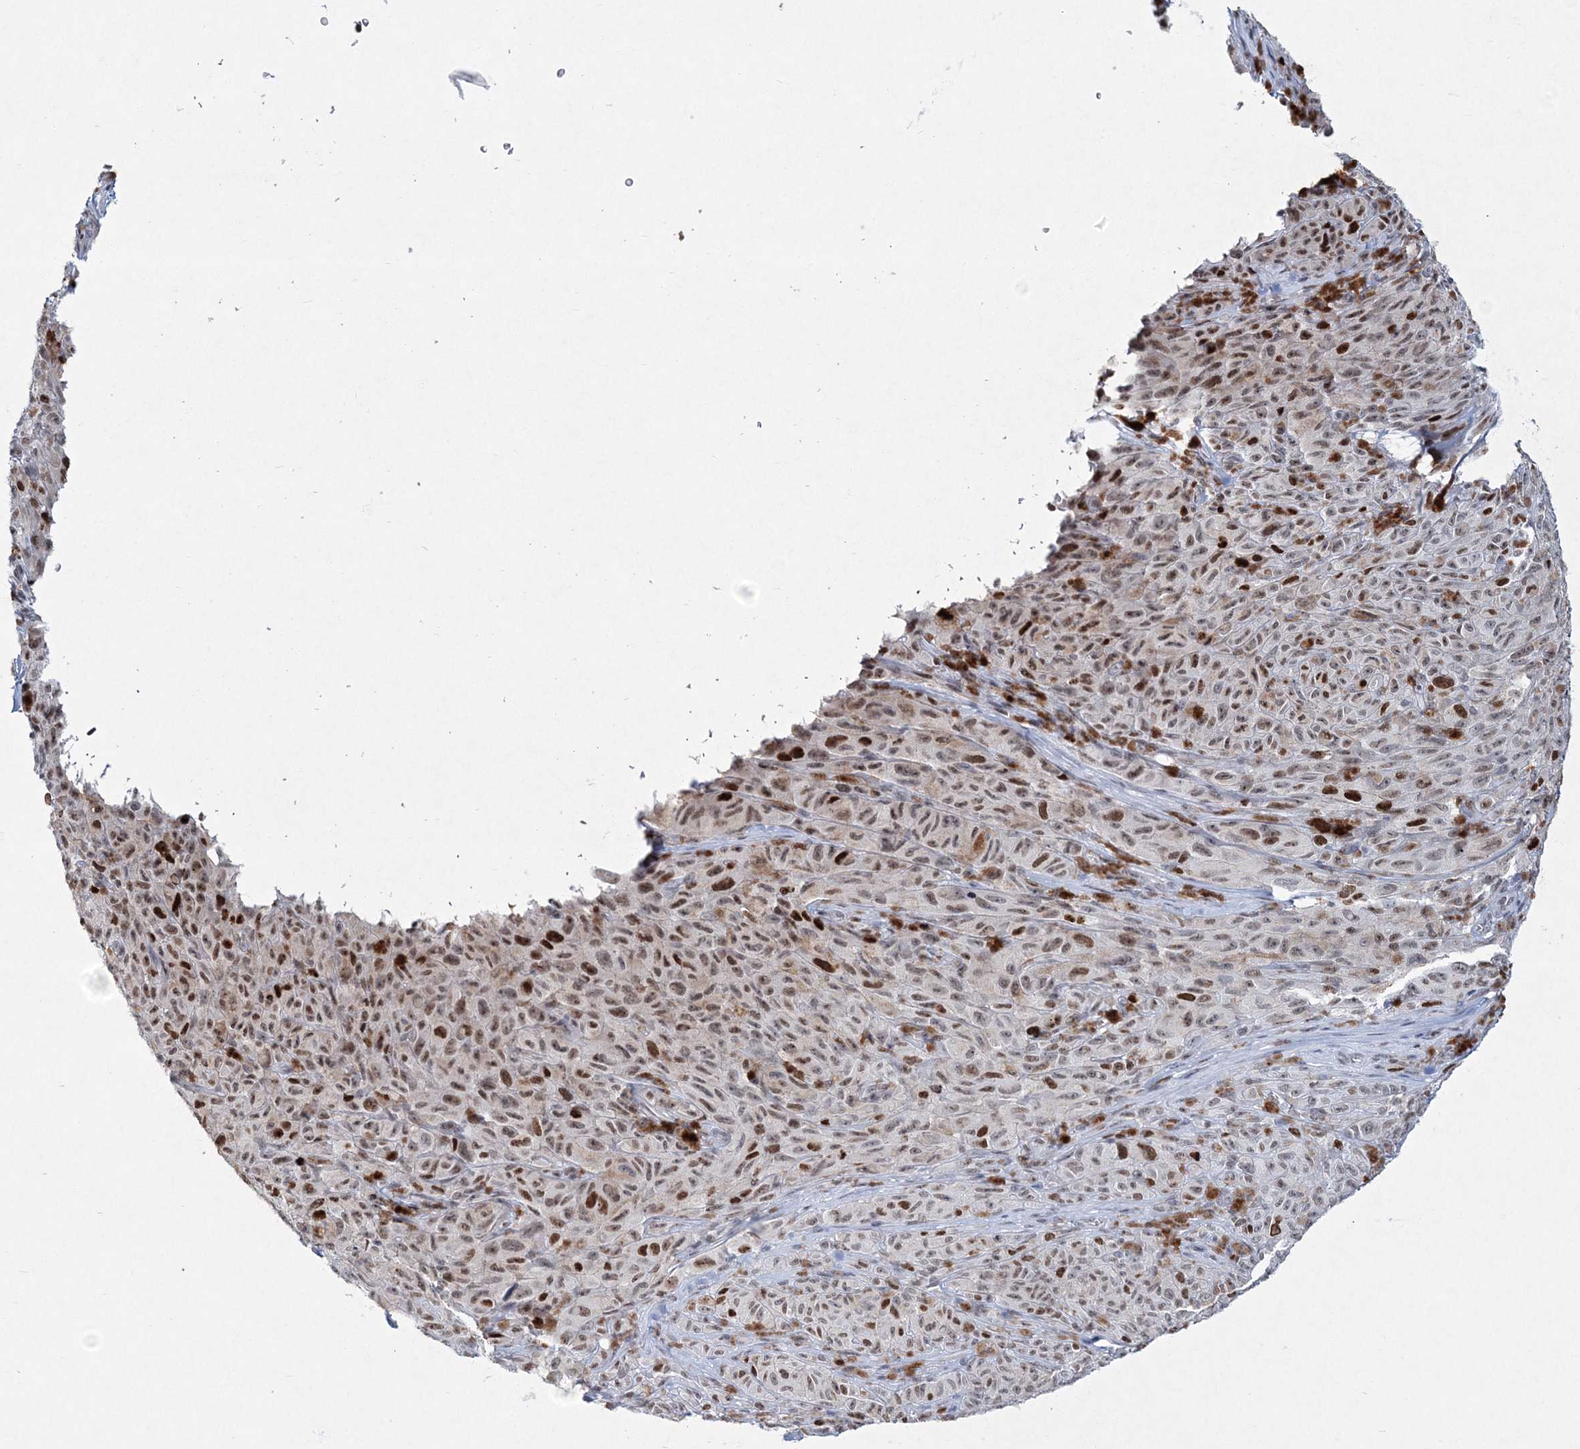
{"staining": {"intensity": "moderate", "quantity": ">75%", "location": "nuclear"}, "tissue": "melanoma", "cell_type": "Tumor cells", "image_type": "cancer", "snomed": [{"axis": "morphology", "description": "Malignant melanoma, NOS"}, {"axis": "topography", "description": "Skin"}], "caption": "Moderate nuclear expression is appreciated in approximately >75% of tumor cells in malignant melanoma.", "gene": "LRRFIP2", "patient": {"sex": "female", "age": 82}}